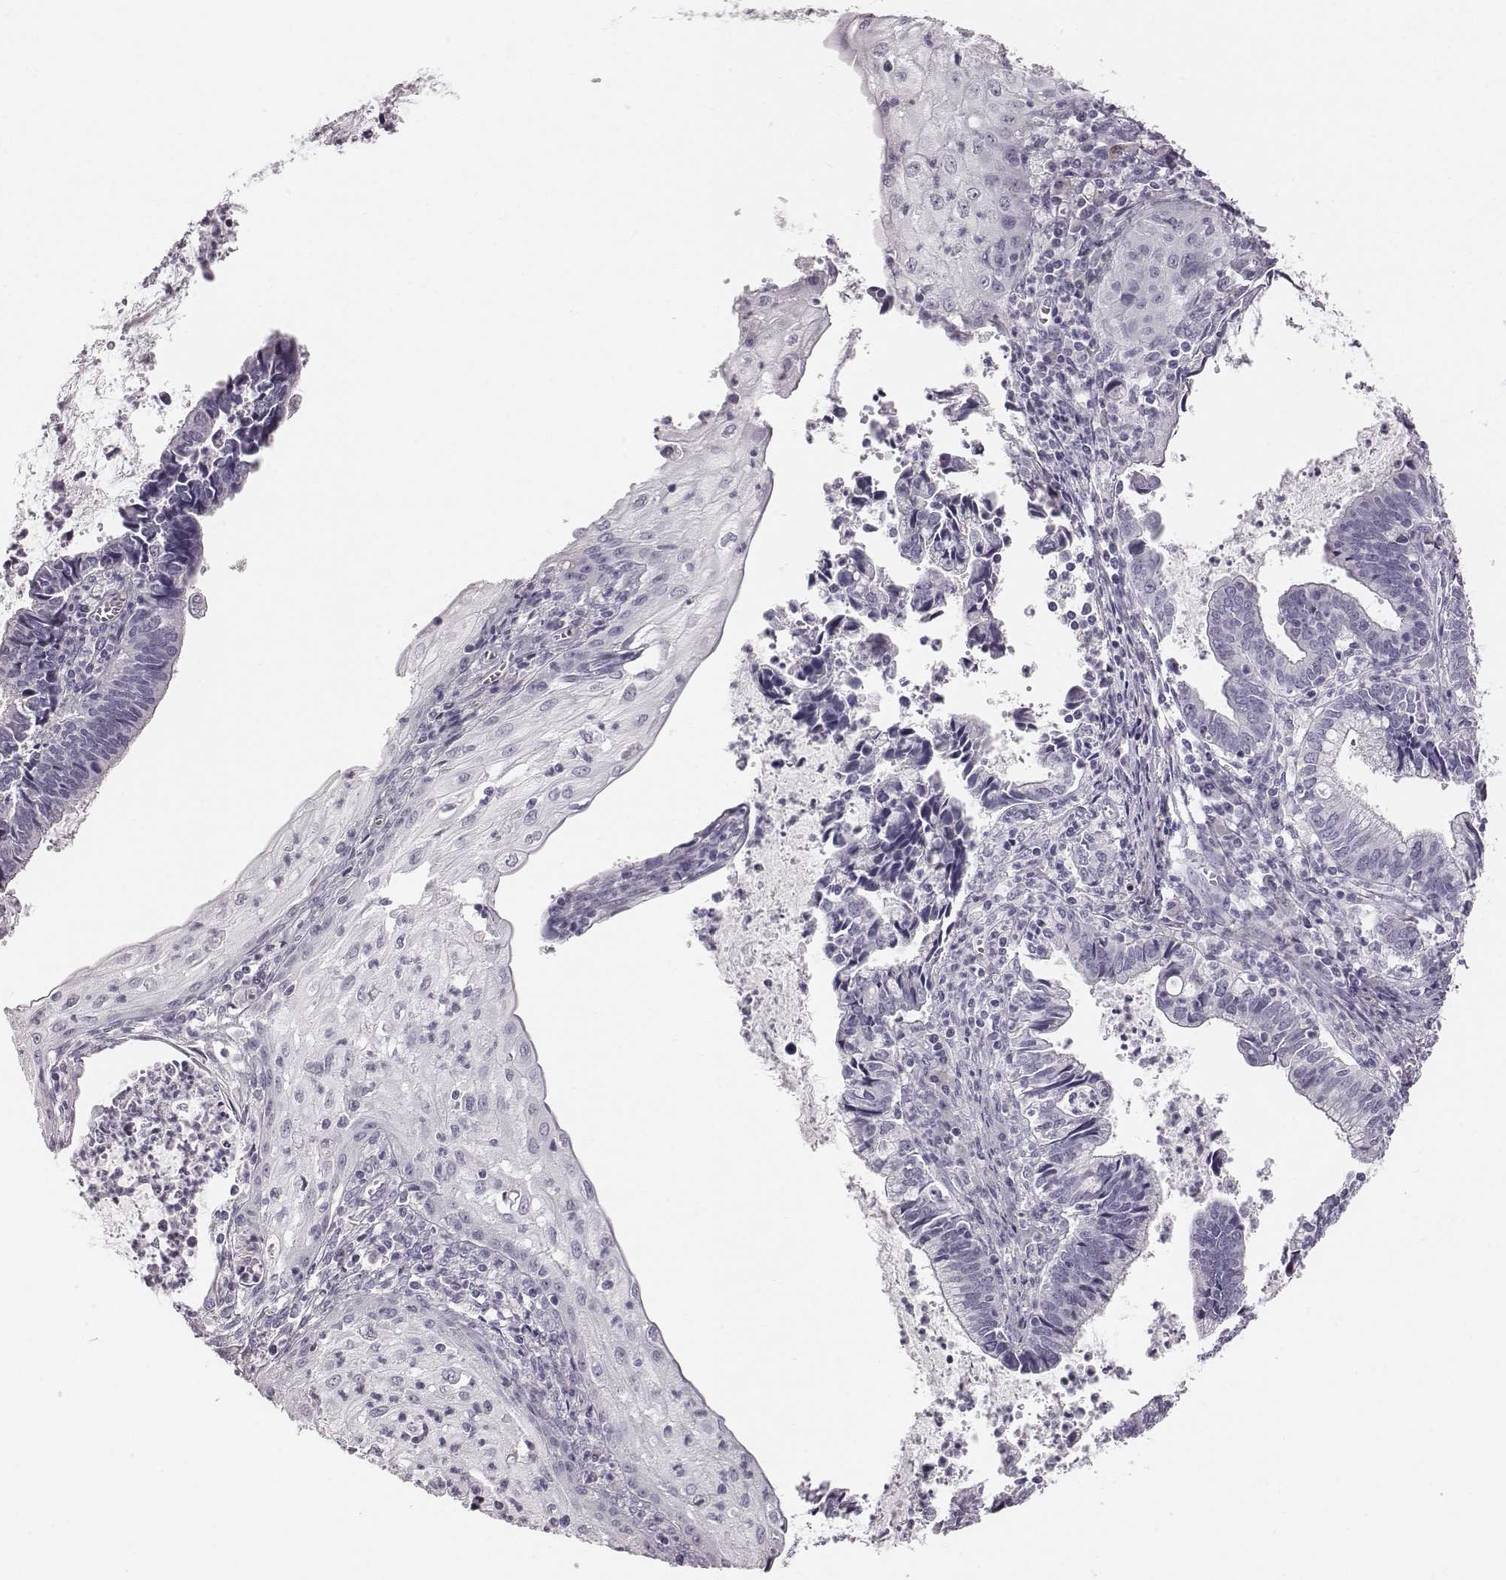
{"staining": {"intensity": "negative", "quantity": "none", "location": "none"}, "tissue": "cervical cancer", "cell_type": "Tumor cells", "image_type": "cancer", "snomed": [{"axis": "morphology", "description": "Adenocarcinoma, NOS"}, {"axis": "topography", "description": "Cervix"}], "caption": "High power microscopy photomicrograph of an immunohistochemistry (IHC) photomicrograph of cervical adenocarcinoma, revealing no significant expression in tumor cells.", "gene": "CRISP1", "patient": {"sex": "female", "age": 42}}